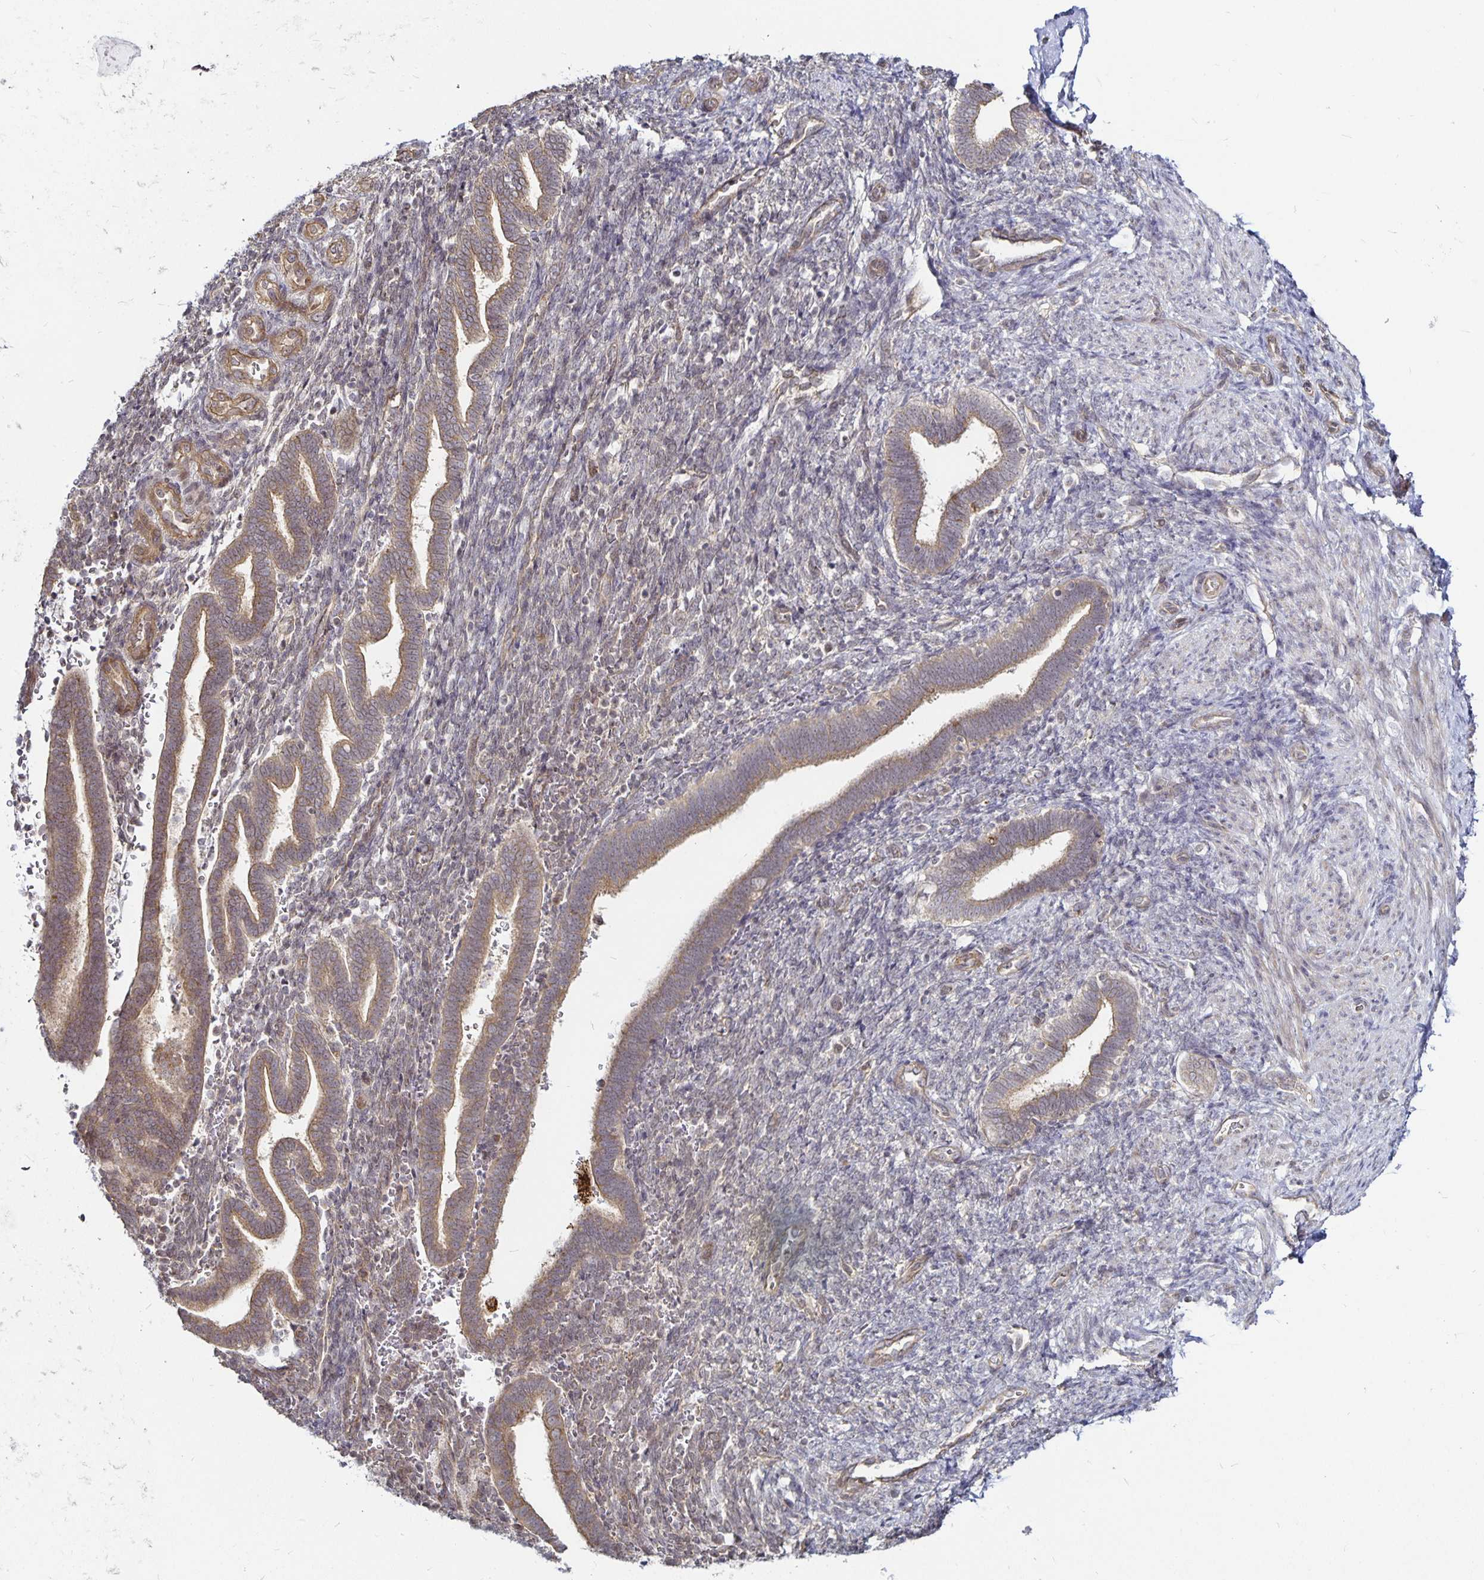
{"staining": {"intensity": "weak", "quantity": "<25%", "location": "cytoplasmic/membranous"}, "tissue": "endometrium", "cell_type": "Cells in endometrial stroma", "image_type": "normal", "snomed": [{"axis": "morphology", "description": "Normal tissue, NOS"}, {"axis": "topography", "description": "Endometrium"}], "caption": "The micrograph shows no significant expression in cells in endometrial stroma of endometrium. (Stains: DAB (3,3'-diaminobenzidine) immunohistochemistry (IHC) with hematoxylin counter stain, Microscopy: brightfield microscopy at high magnification).", "gene": "CYP27A1", "patient": {"sex": "female", "age": 34}}